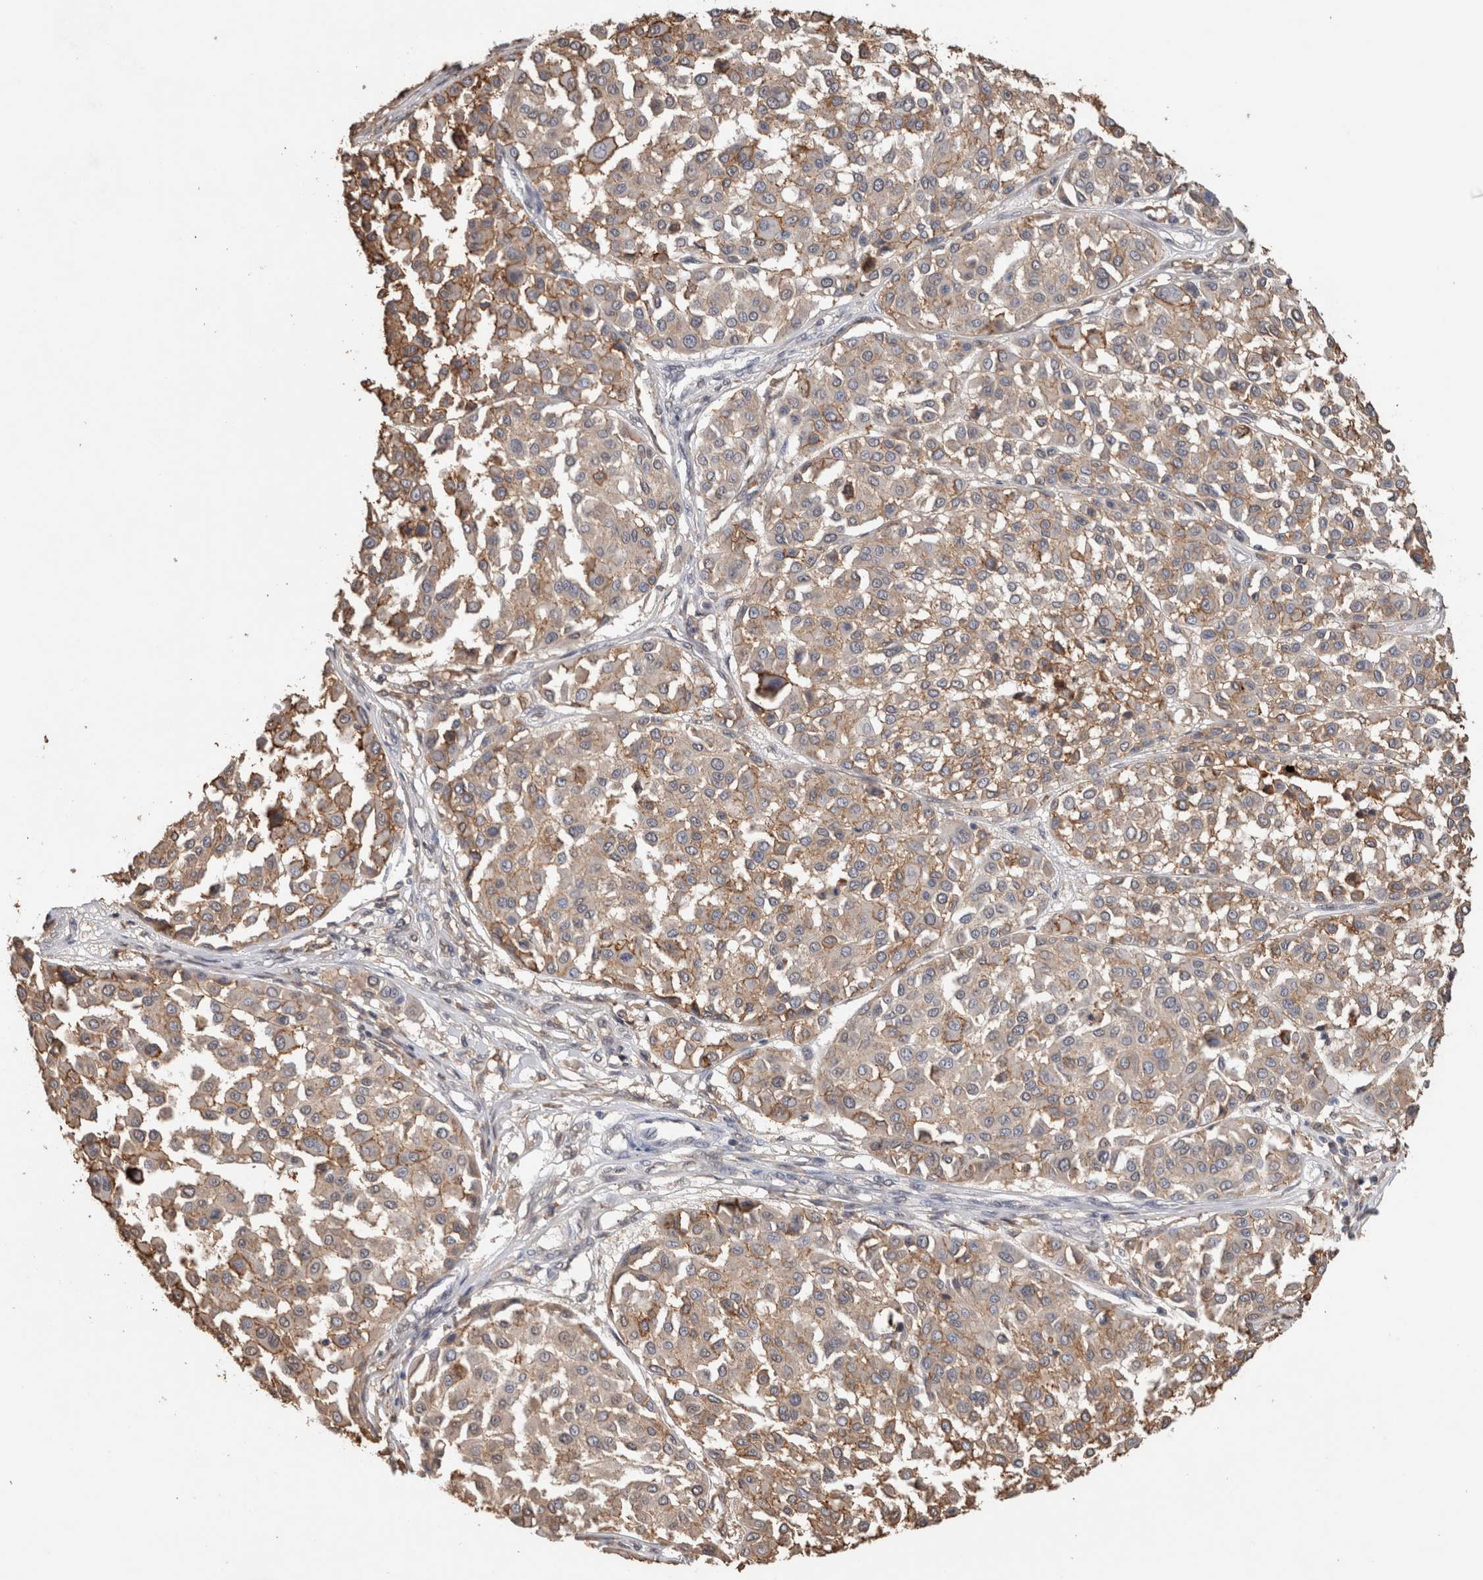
{"staining": {"intensity": "weak", "quantity": ">75%", "location": "cytoplasmic/membranous"}, "tissue": "melanoma", "cell_type": "Tumor cells", "image_type": "cancer", "snomed": [{"axis": "morphology", "description": "Malignant melanoma, Metastatic site"}, {"axis": "topography", "description": "Soft tissue"}], "caption": "Immunohistochemistry (IHC) (DAB (3,3'-diaminobenzidine)) staining of human malignant melanoma (metastatic site) displays weak cytoplasmic/membranous protein expression in about >75% of tumor cells. The staining was performed using DAB (3,3'-diaminobenzidine), with brown indicating positive protein expression. Nuclei are stained blue with hematoxylin.", "gene": "S100A10", "patient": {"sex": "male", "age": 41}}